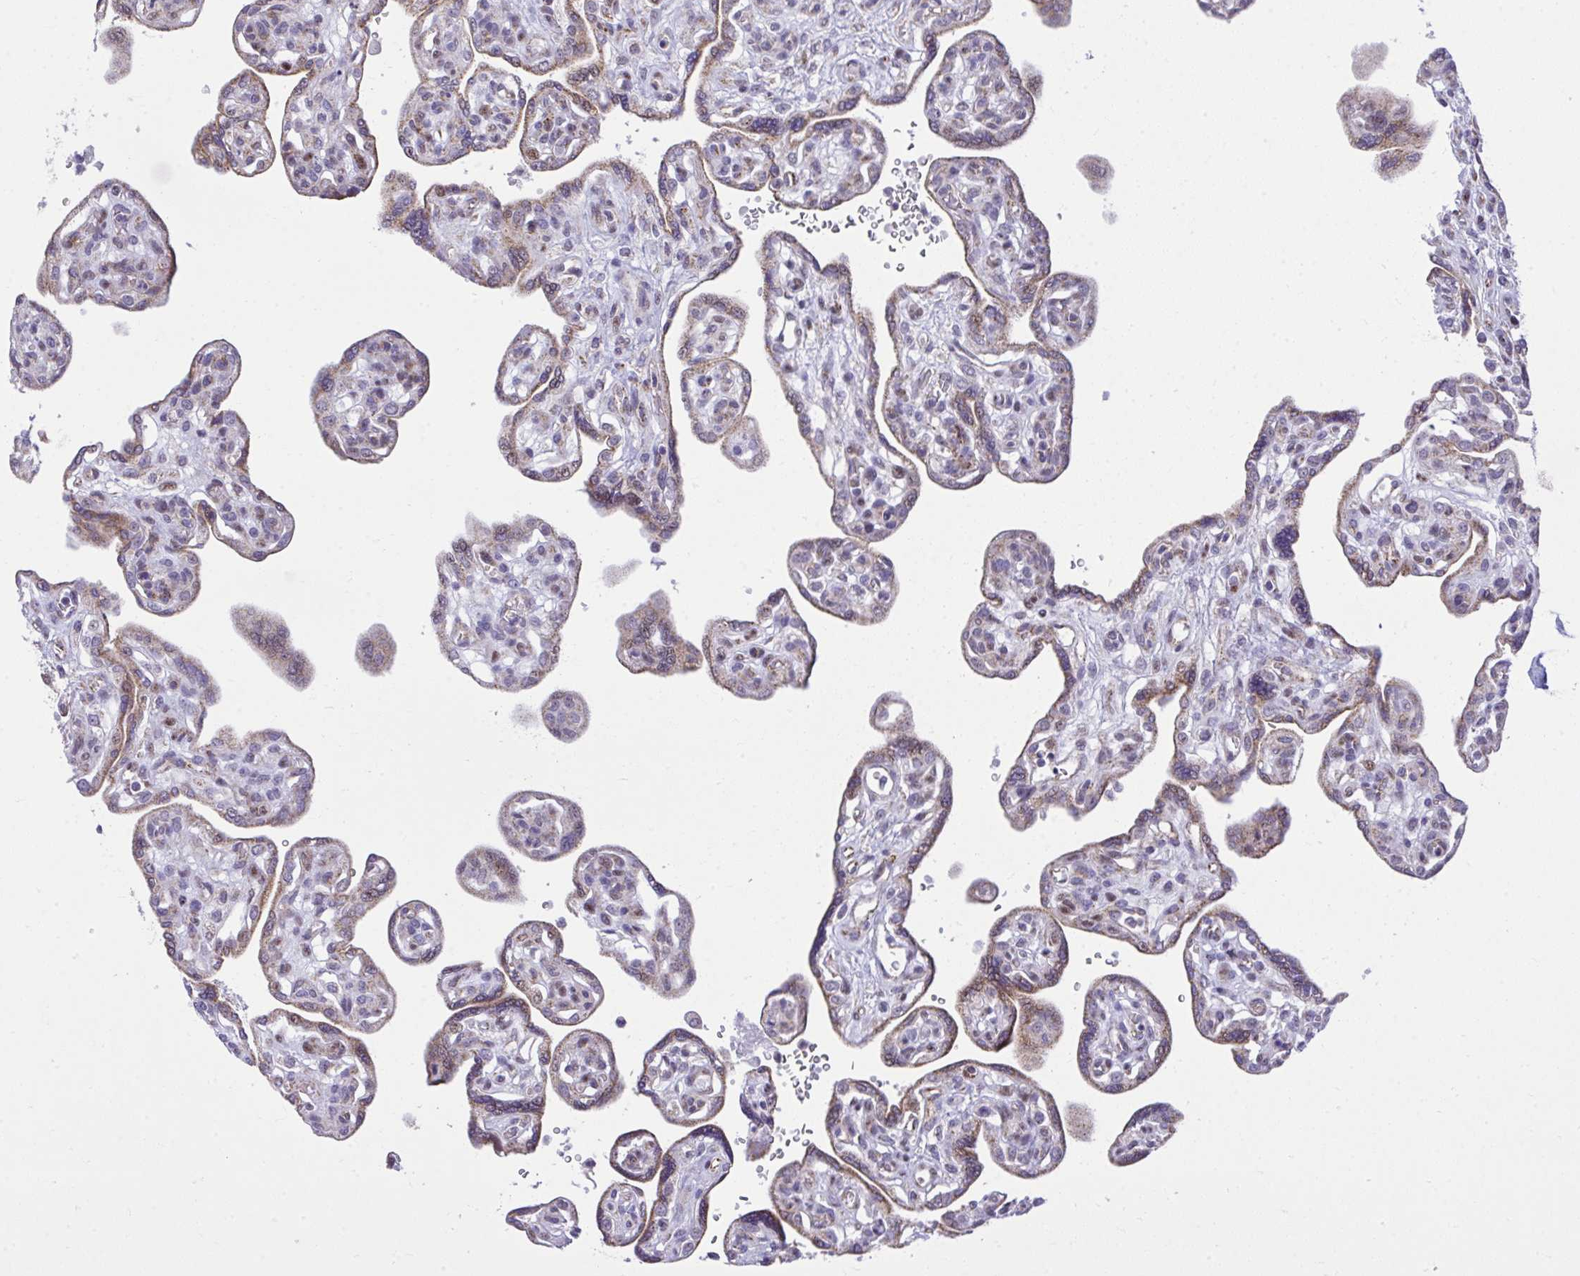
{"staining": {"intensity": "weak", "quantity": ">75%", "location": "cytoplasmic/membranous"}, "tissue": "placenta", "cell_type": "Decidual cells", "image_type": "normal", "snomed": [{"axis": "morphology", "description": "Normal tissue, NOS"}, {"axis": "topography", "description": "Placenta"}], "caption": "High-magnification brightfield microscopy of normal placenta stained with DAB (brown) and counterstained with hematoxylin (blue). decidual cells exhibit weak cytoplasmic/membranous staining is identified in approximately>75% of cells. The protein is stained brown, and the nuclei are stained in blue (DAB (3,3'-diaminobenzidine) IHC with brightfield microscopy, high magnification).", "gene": "GPRIN3", "patient": {"sex": "female", "age": 39}}